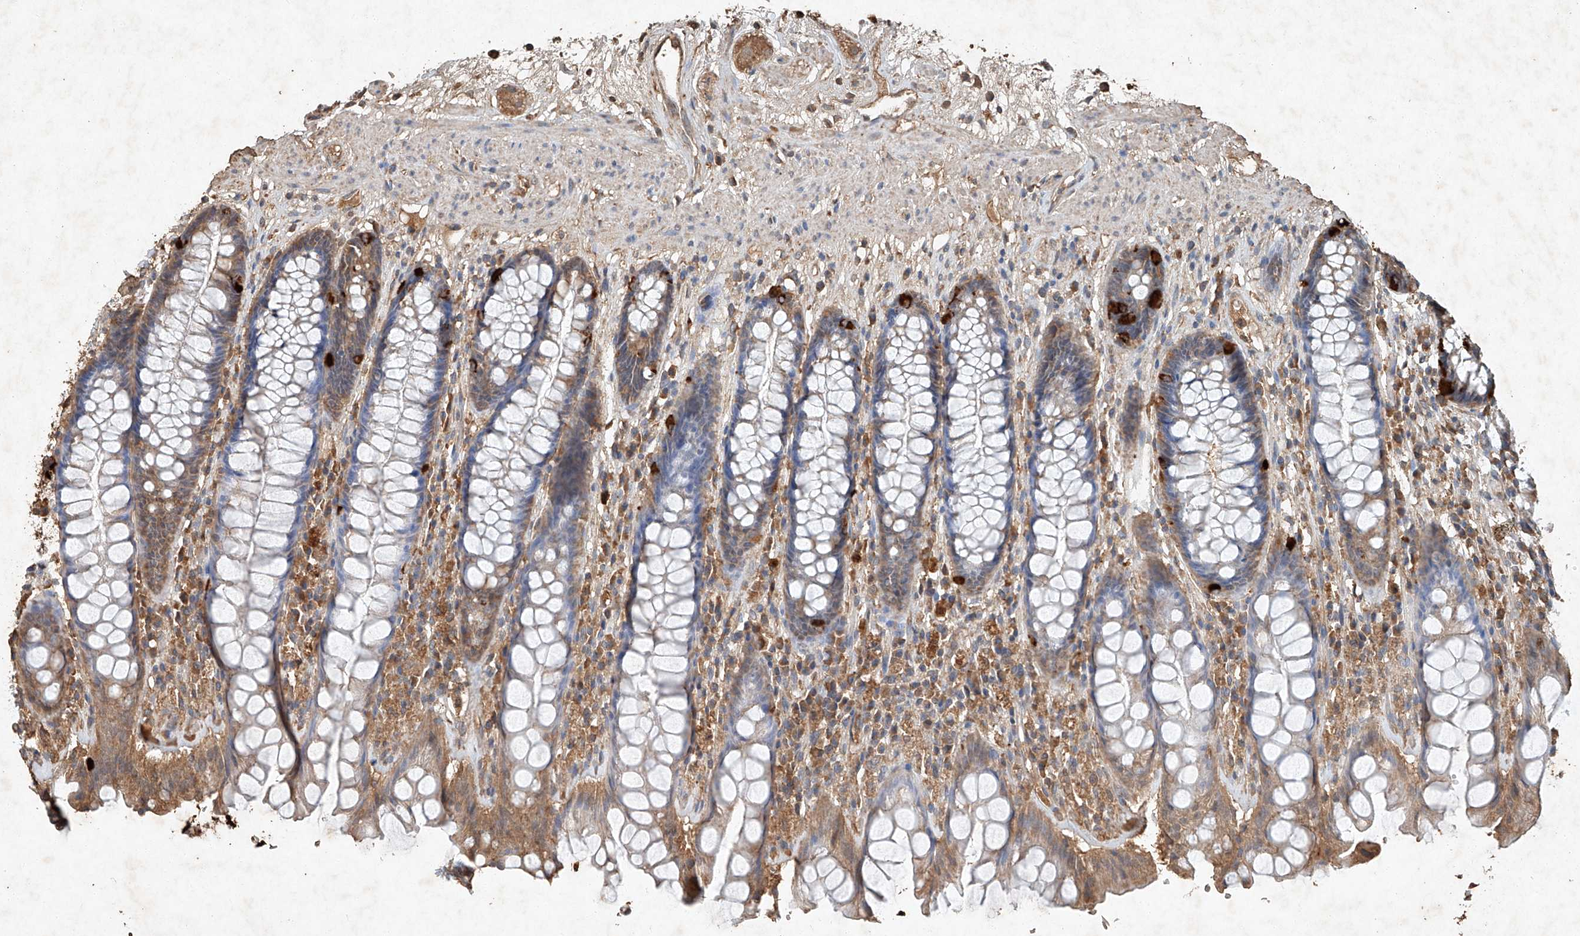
{"staining": {"intensity": "strong", "quantity": "<25%", "location": "cytoplasmic/membranous"}, "tissue": "rectum", "cell_type": "Glandular cells", "image_type": "normal", "snomed": [{"axis": "morphology", "description": "Normal tissue, NOS"}, {"axis": "topography", "description": "Rectum"}], "caption": "The histopathology image shows a brown stain indicating the presence of a protein in the cytoplasmic/membranous of glandular cells in rectum.", "gene": "STK3", "patient": {"sex": "male", "age": 64}}